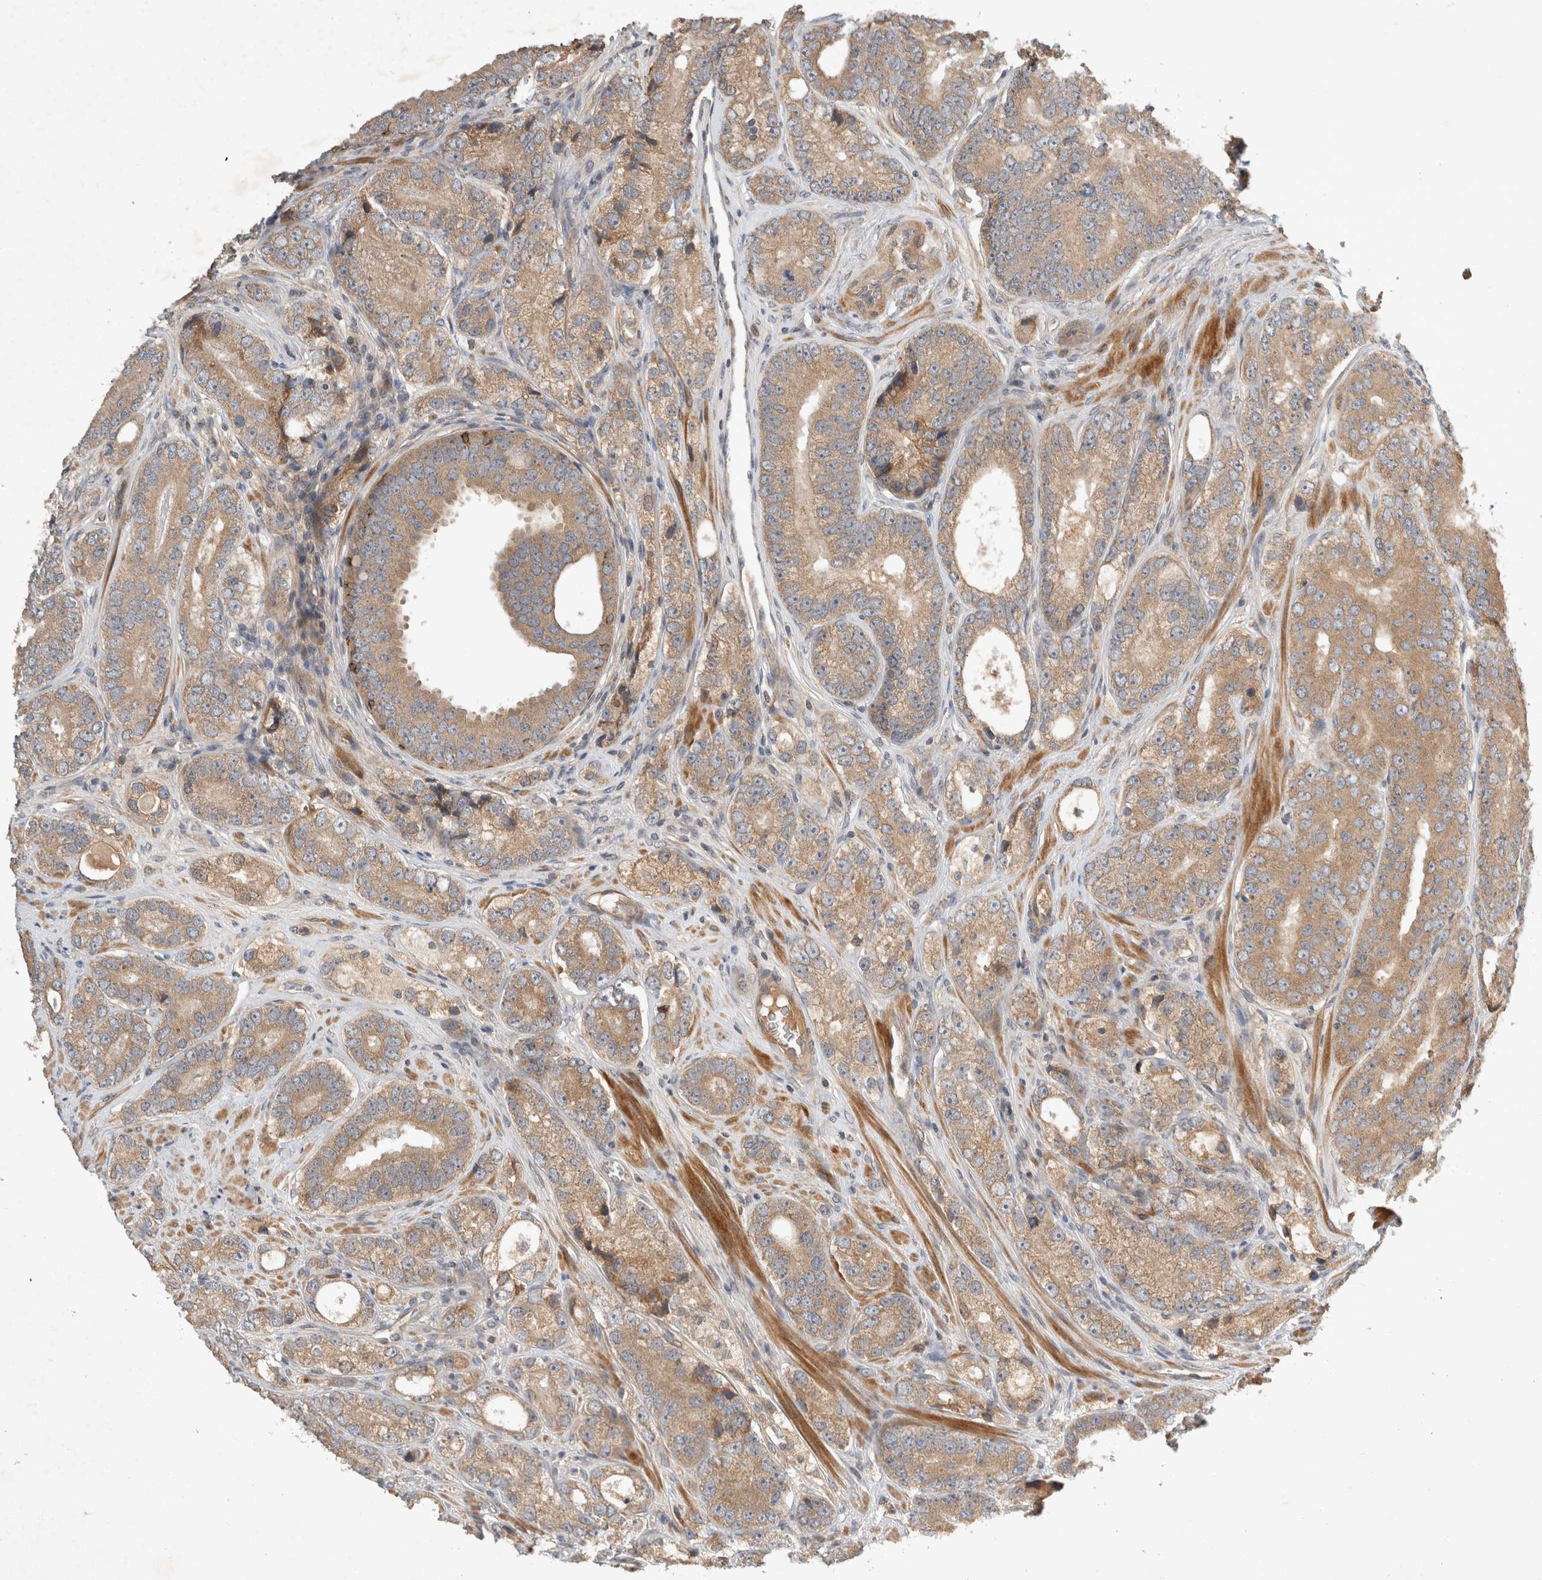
{"staining": {"intensity": "moderate", "quantity": ">75%", "location": "cytoplasmic/membranous"}, "tissue": "prostate cancer", "cell_type": "Tumor cells", "image_type": "cancer", "snomed": [{"axis": "morphology", "description": "Adenocarcinoma, High grade"}, {"axis": "topography", "description": "Prostate"}], "caption": "Prostate cancer (adenocarcinoma (high-grade)) stained for a protein exhibits moderate cytoplasmic/membranous positivity in tumor cells.", "gene": "ARMC9", "patient": {"sex": "male", "age": 56}}